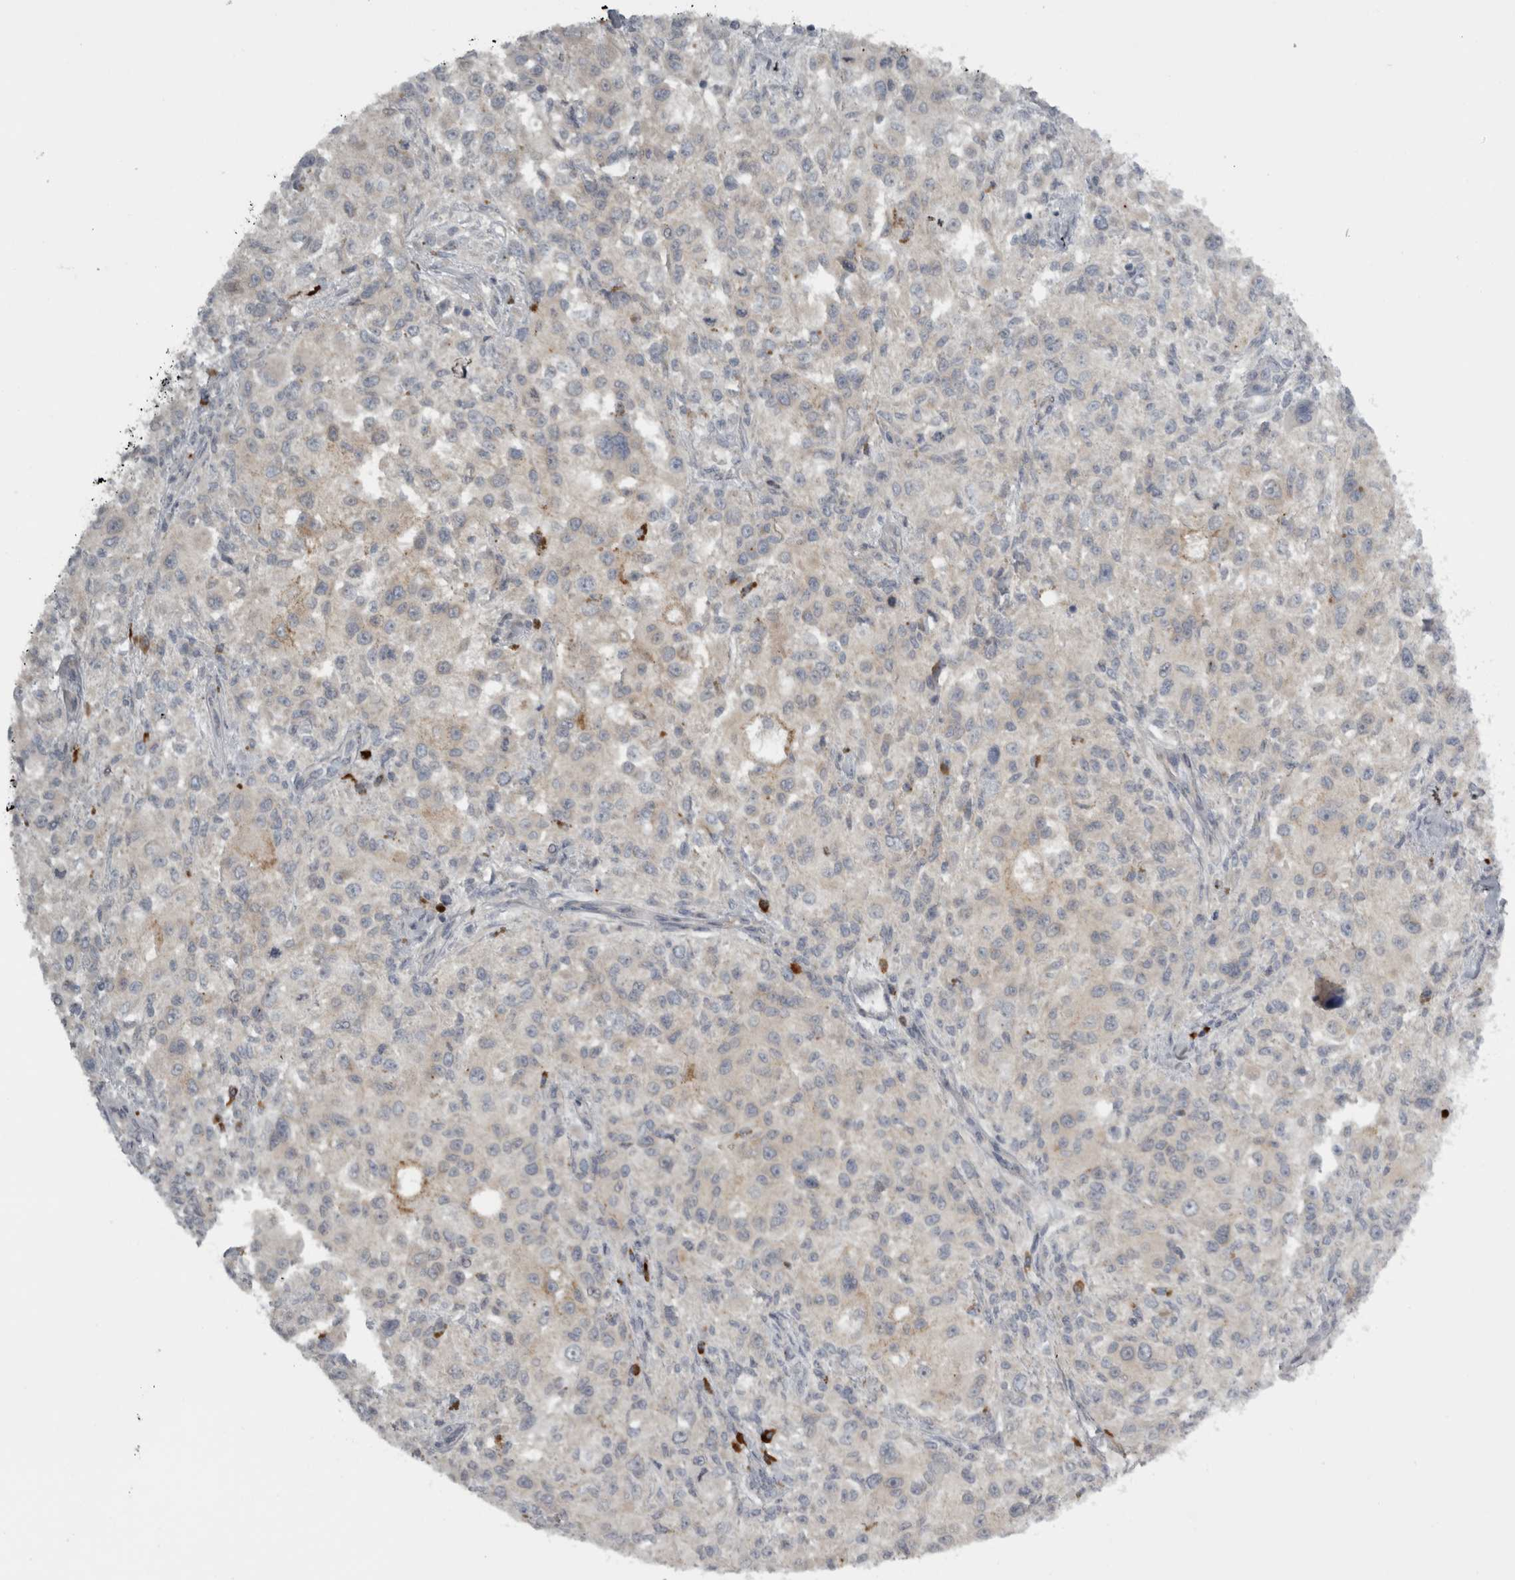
{"staining": {"intensity": "negative", "quantity": "none", "location": "none"}, "tissue": "melanoma", "cell_type": "Tumor cells", "image_type": "cancer", "snomed": [{"axis": "morphology", "description": "Necrosis, NOS"}, {"axis": "morphology", "description": "Malignant melanoma, NOS"}, {"axis": "topography", "description": "Skin"}], "caption": "There is no significant expression in tumor cells of melanoma.", "gene": "SLCO5A1", "patient": {"sex": "female", "age": 87}}